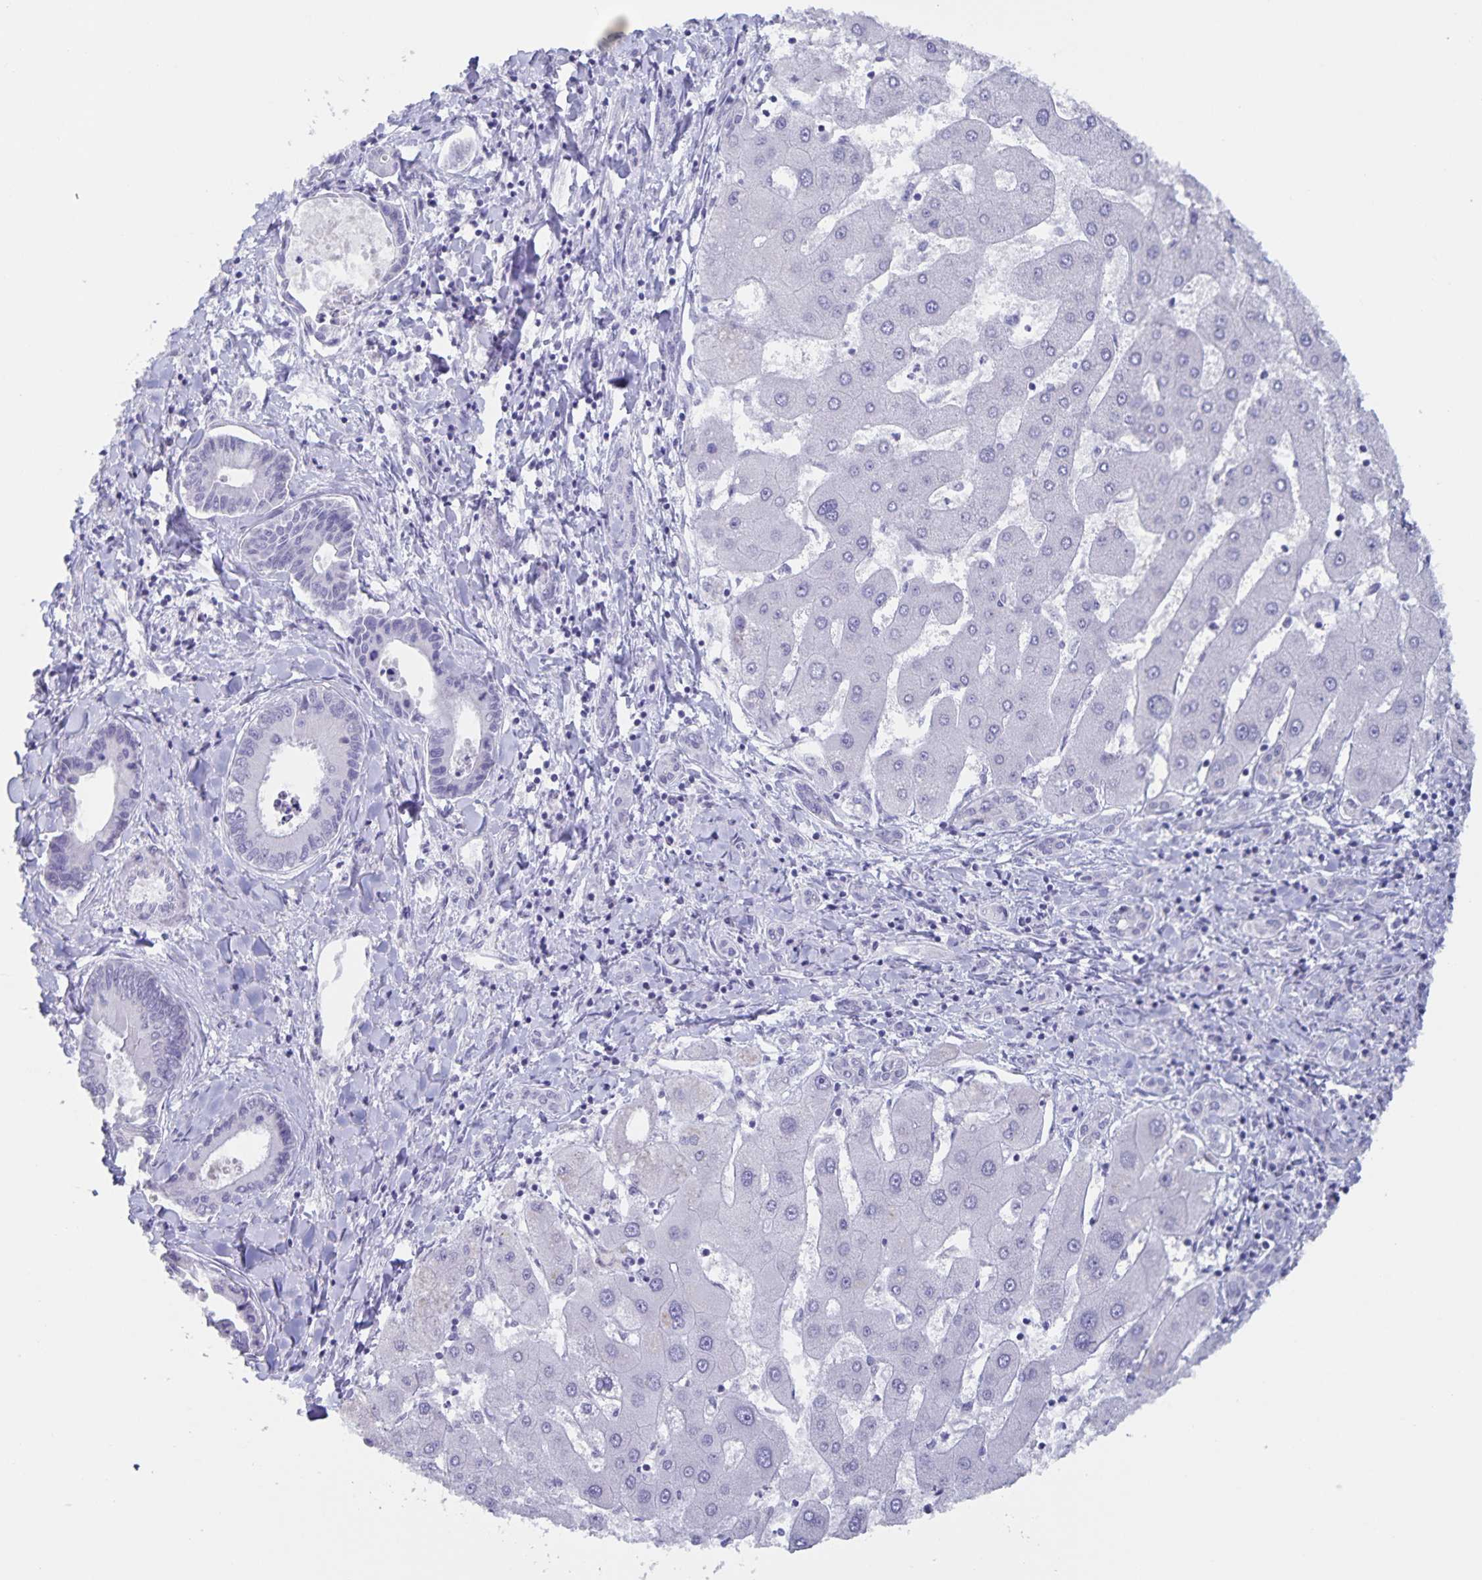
{"staining": {"intensity": "negative", "quantity": "none", "location": "none"}, "tissue": "liver cancer", "cell_type": "Tumor cells", "image_type": "cancer", "snomed": [{"axis": "morphology", "description": "Cholangiocarcinoma"}, {"axis": "topography", "description": "Liver"}], "caption": "DAB (3,3'-diaminobenzidine) immunohistochemical staining of liver cholangiocarcinoma demonstrates no significant expression in tumor cells.", "gene": "AQP4", "patient": {"sex": "male", "age": 66}}